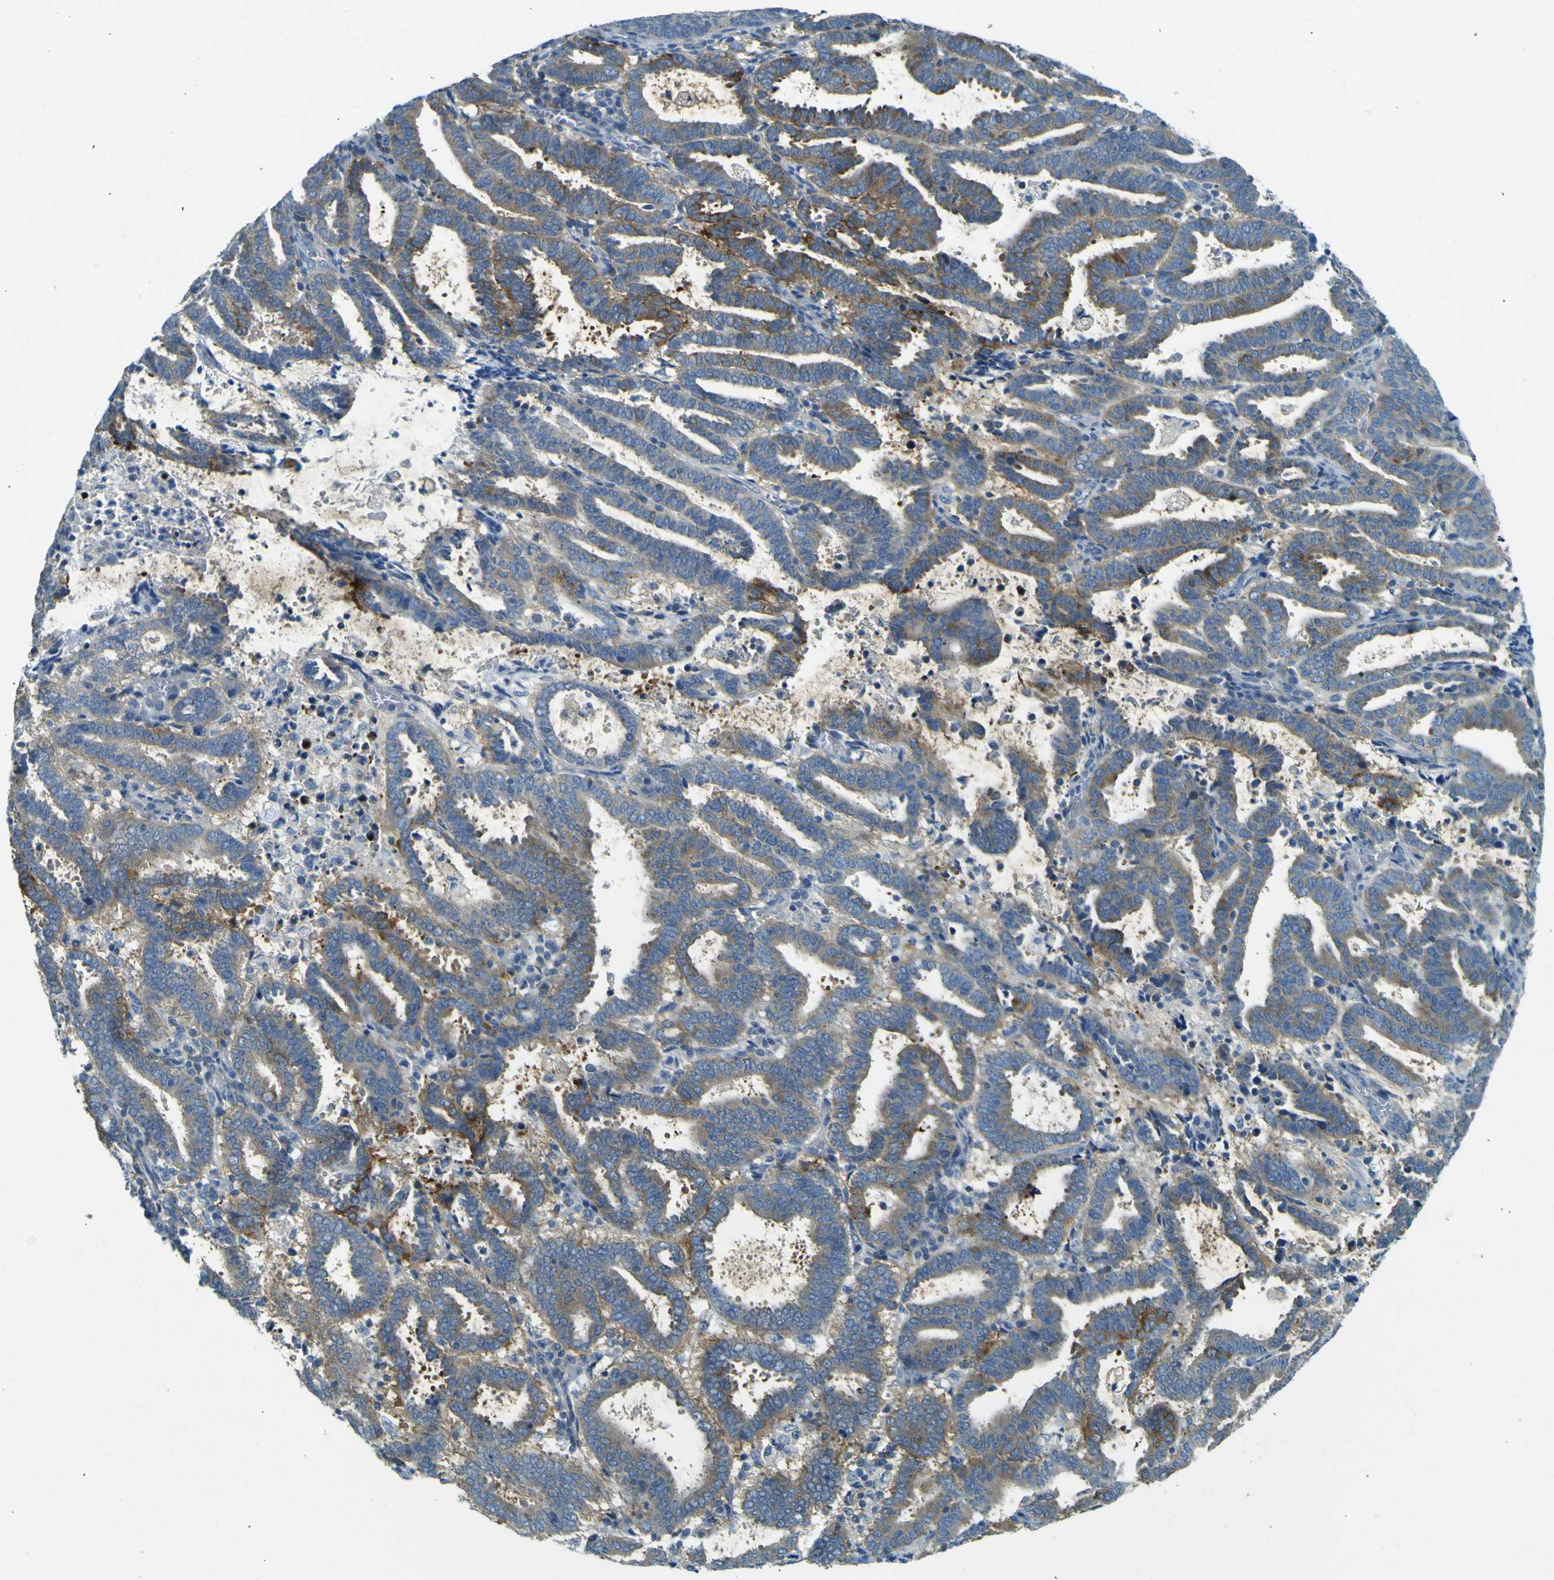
{"staining": {"intensity": "moderate", "quantity": "25%-75%", "location": "cytoplasmic/membranous"}, "tissue": "endometrial cancer", "cell_type": "Tumor cells", "image_type": "cancer", "snomed": [{"axis": "morphology", "description": "Adenocarcinoma, NOS"}, {"axis": "topography", "description": "Uterus"}], "caption": "The immunohistochemical stain highlights moderate cytoplasmic/membranous staining in tumor cells of endometrial adenocarcinoma tissue.", "gene": "SORCS1", "patient": {"sex": "female", "age": 83}}